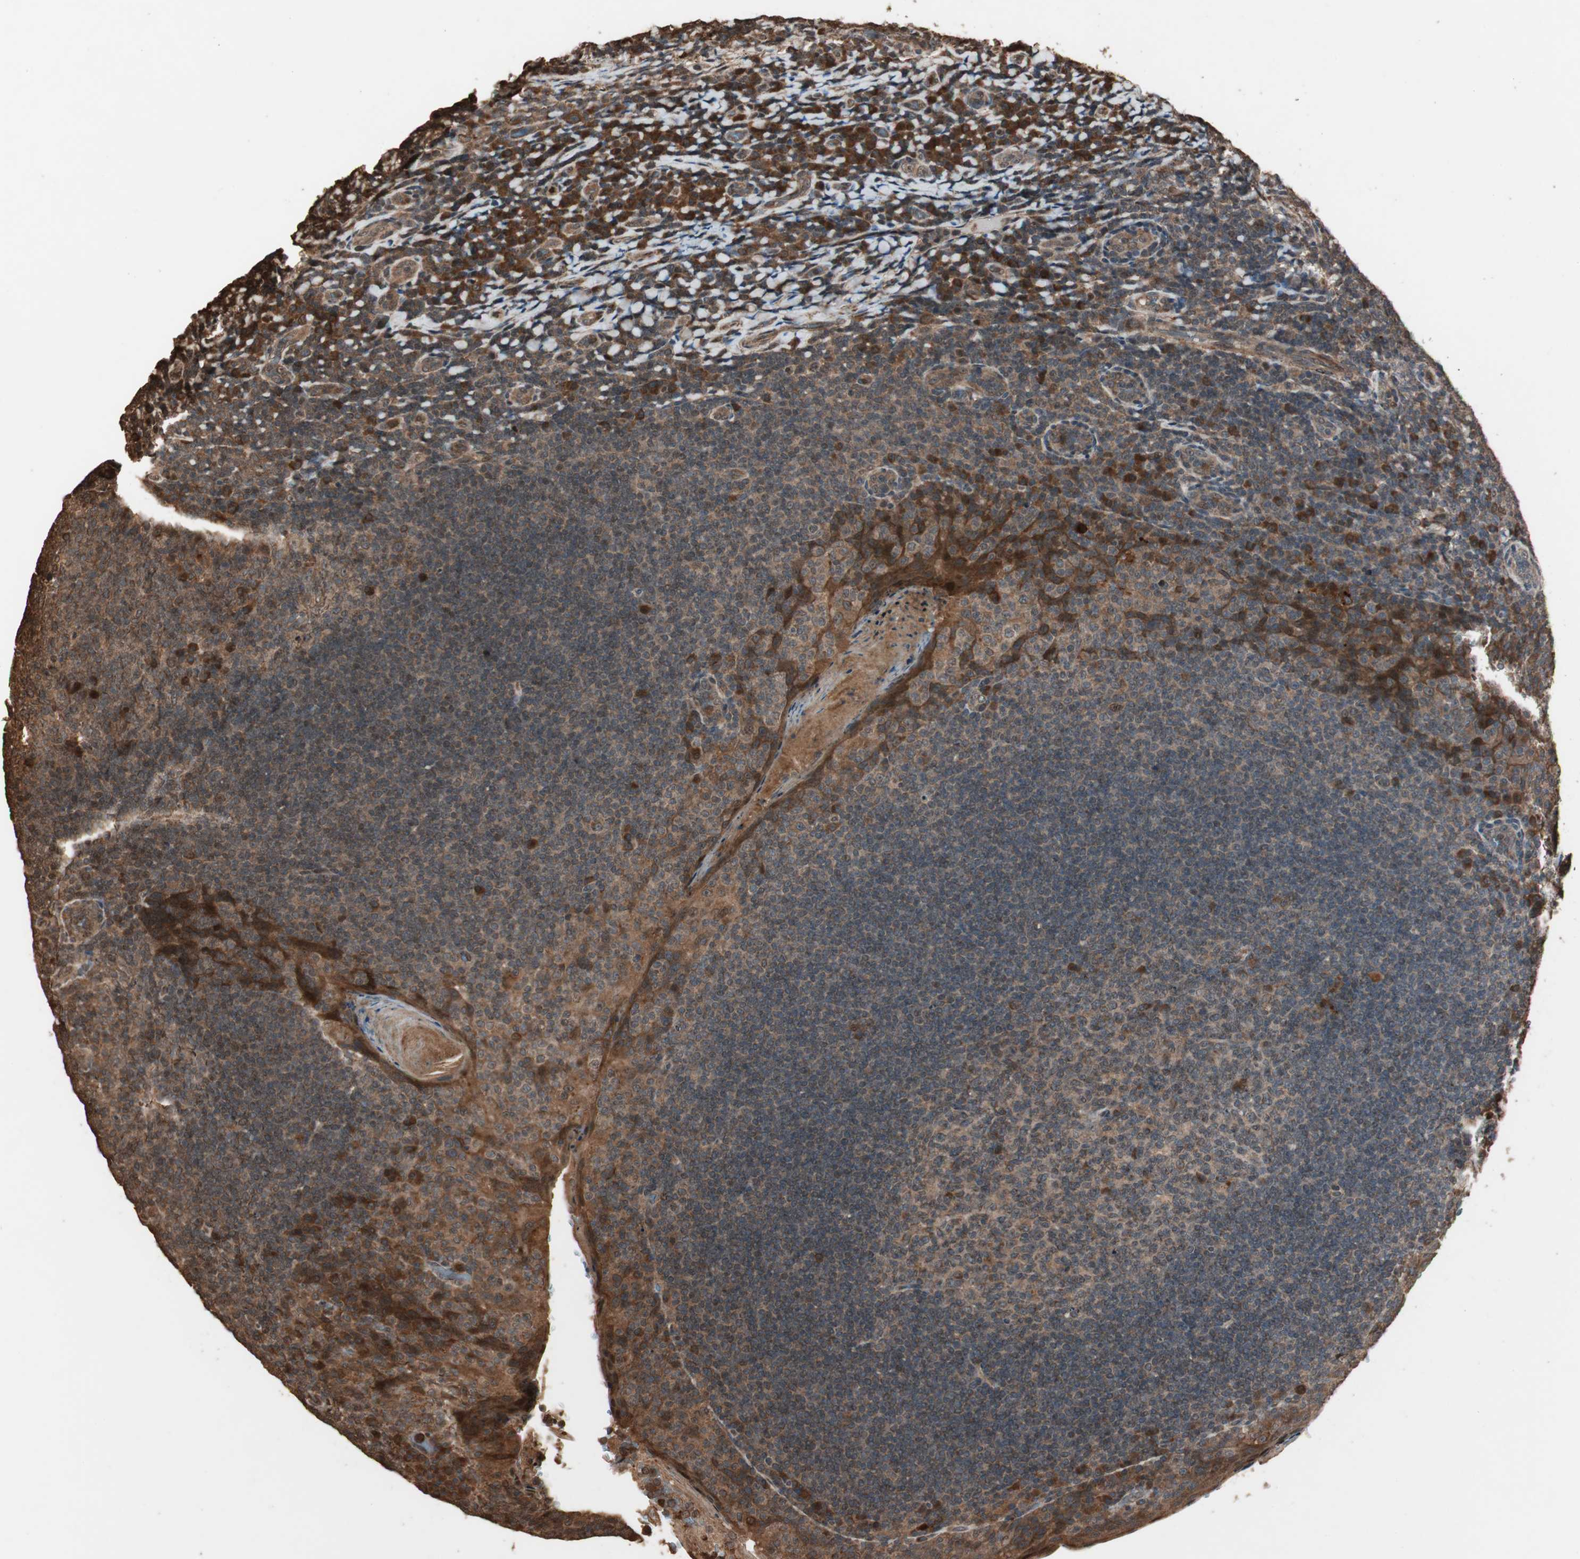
{"staining": {"intensity": "moderate", "quantity": ">75%", "location": "cytoplasmic/membranous,nuclear"}, "tissue": "tonsil", "cell_type": "Germinal center cells", "image_type": "normal", "snomed": [{"axis": "morphology", "description": "Normal tissue, NOS"}, {"axis": "topography", "description": "Tonsil"}], "caption": "Protein expression by immunohistochemistry (IHC) displays moderate cytoplasmic/membranous,nuclear positivity in about >75% of germinal center cells in normal tonsil.", "gene": "USP20", "patient": {"sex": "male", "age": 17}}